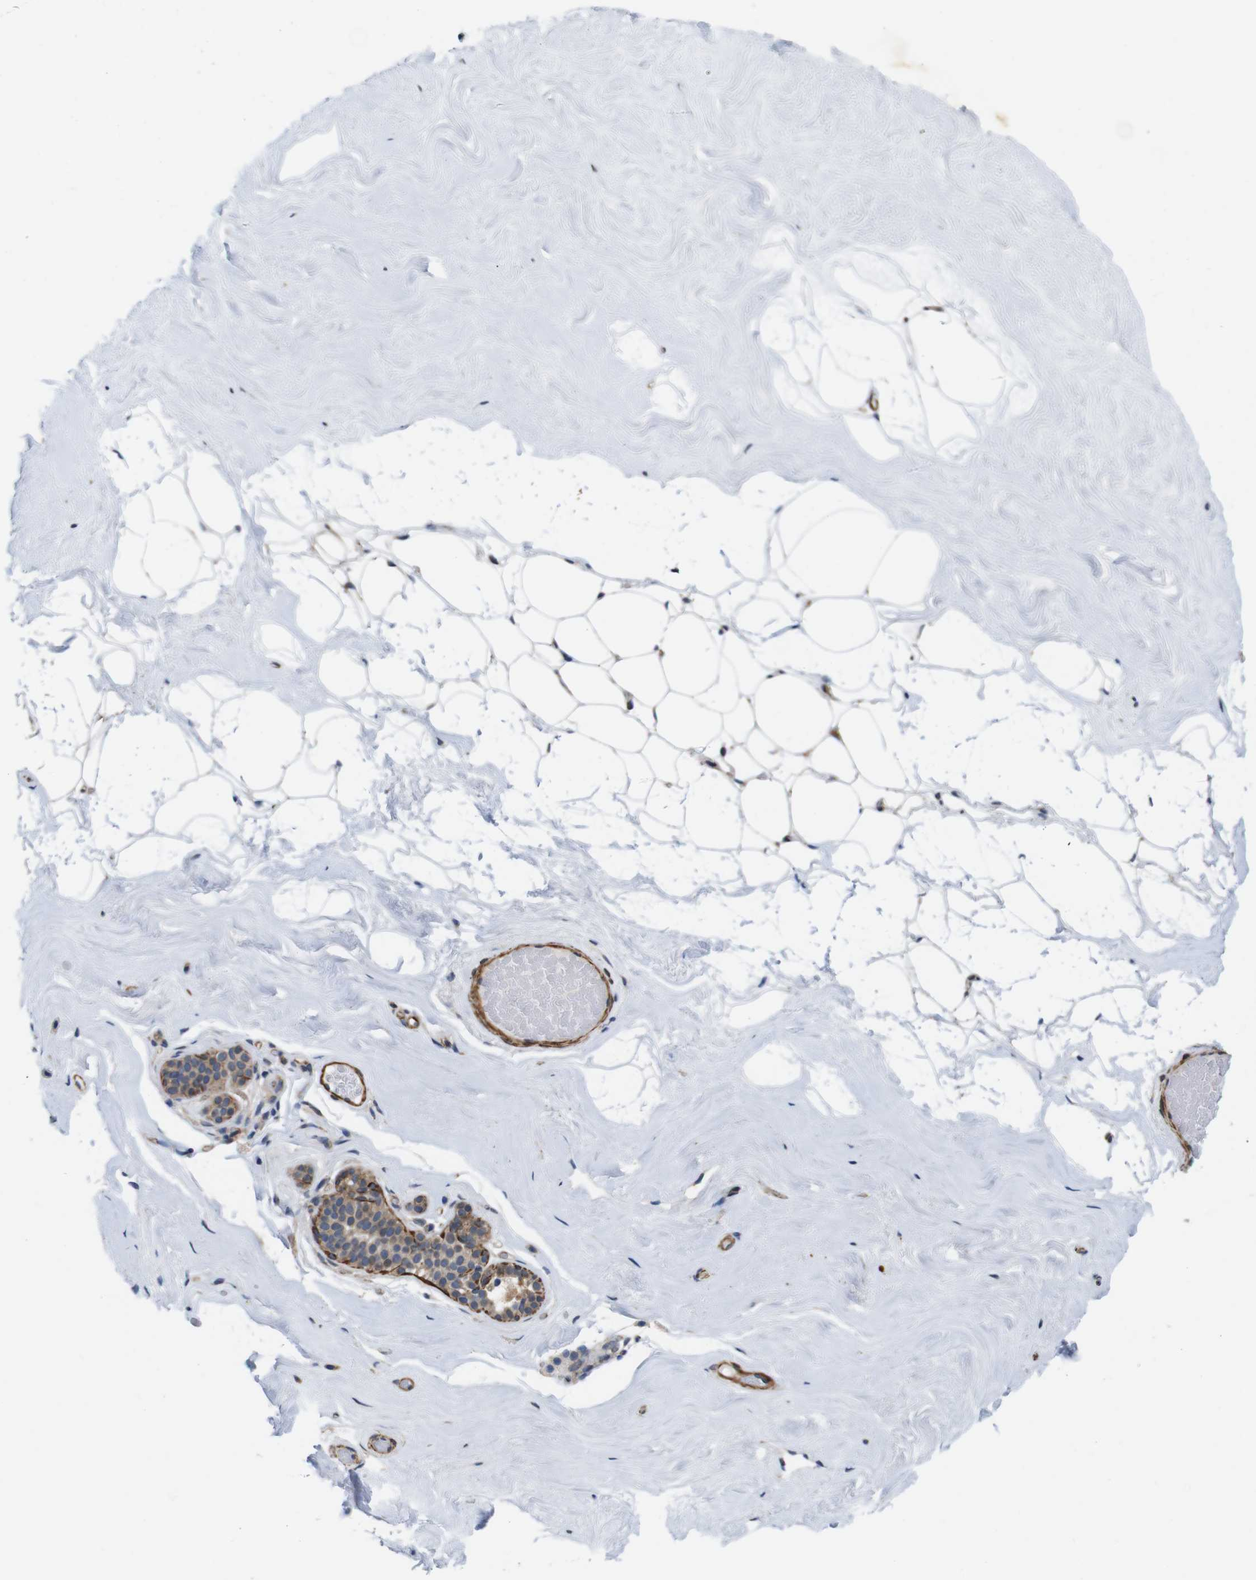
{"staining": {"intensity": "negative", "quantity": "none", "location": "none"}, "tissue": "breast", "cell_type": "Adipocytes", "image_type": "normal", "snomed": [{"axis": "morphology", "description": "Normal tissue, NOS"}, {"axis": "topography", "description": "Breast"}], "caption": "This is an immunohistochemistry histopathology image of benign human breast. There is no expression in adipocytes.", "gene": "GGT7", "patient": {"sex": "female", "age": 75}}